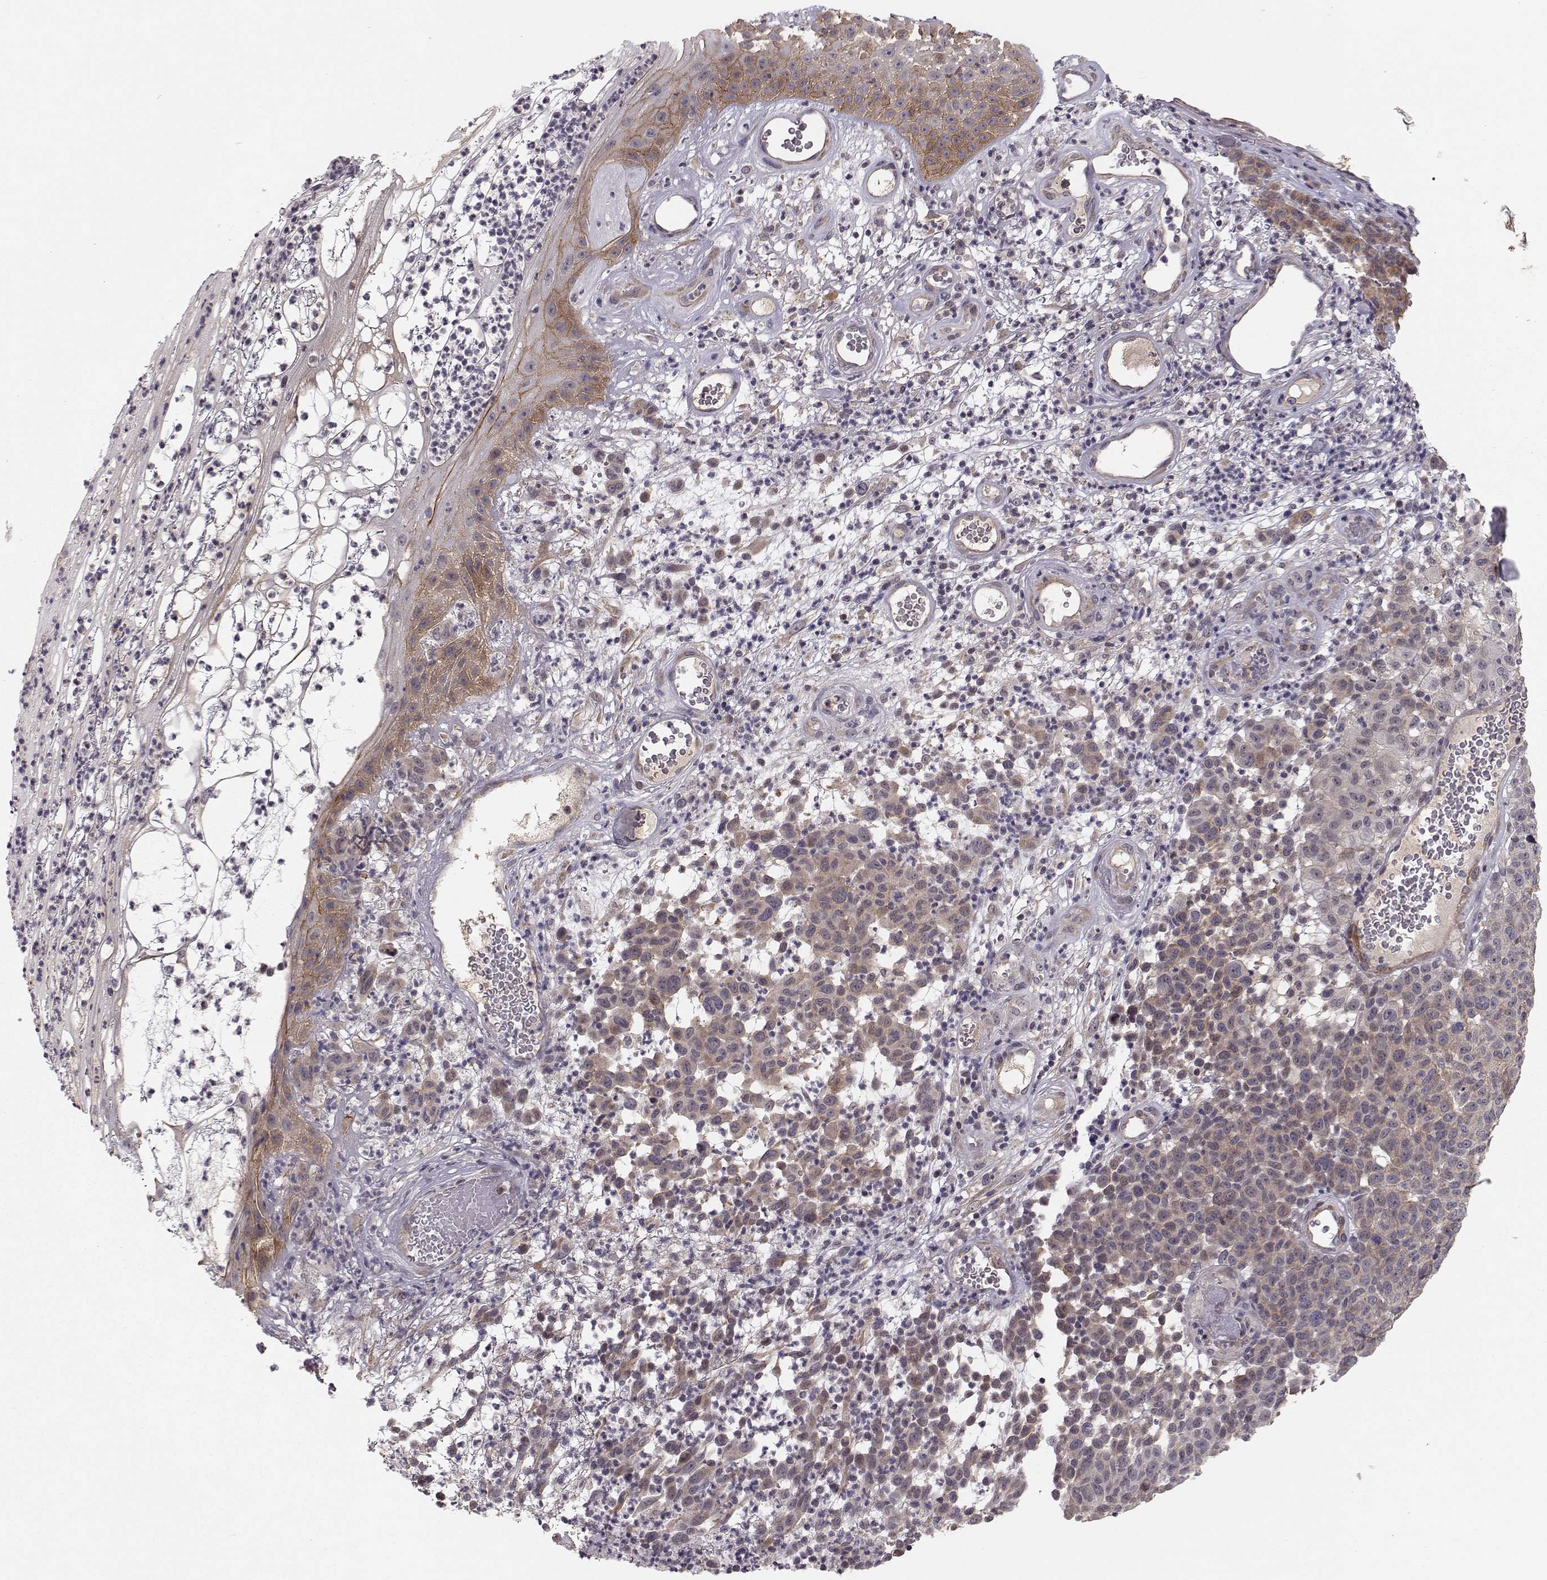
{"staining": {"intensity": "moderate", "quantity": "<25%", "location": "cytoplasmic/membranous"}, "tissue": "melanoma", "cell_type": "Tumor cells", "image_type": "cancer", "snomed": [{"axis": "morphology", "description": "Malignant melanoma, NOS"}, {"axis": "topography", "description": "Skin"}], "caption": "Melanoma tissue exhibits moderate cytoplasmic/membranous staining in approximately <25% of tumor cells", "gene": "PLEKHG3", "patient": {"sex": "male", "age": 59}}